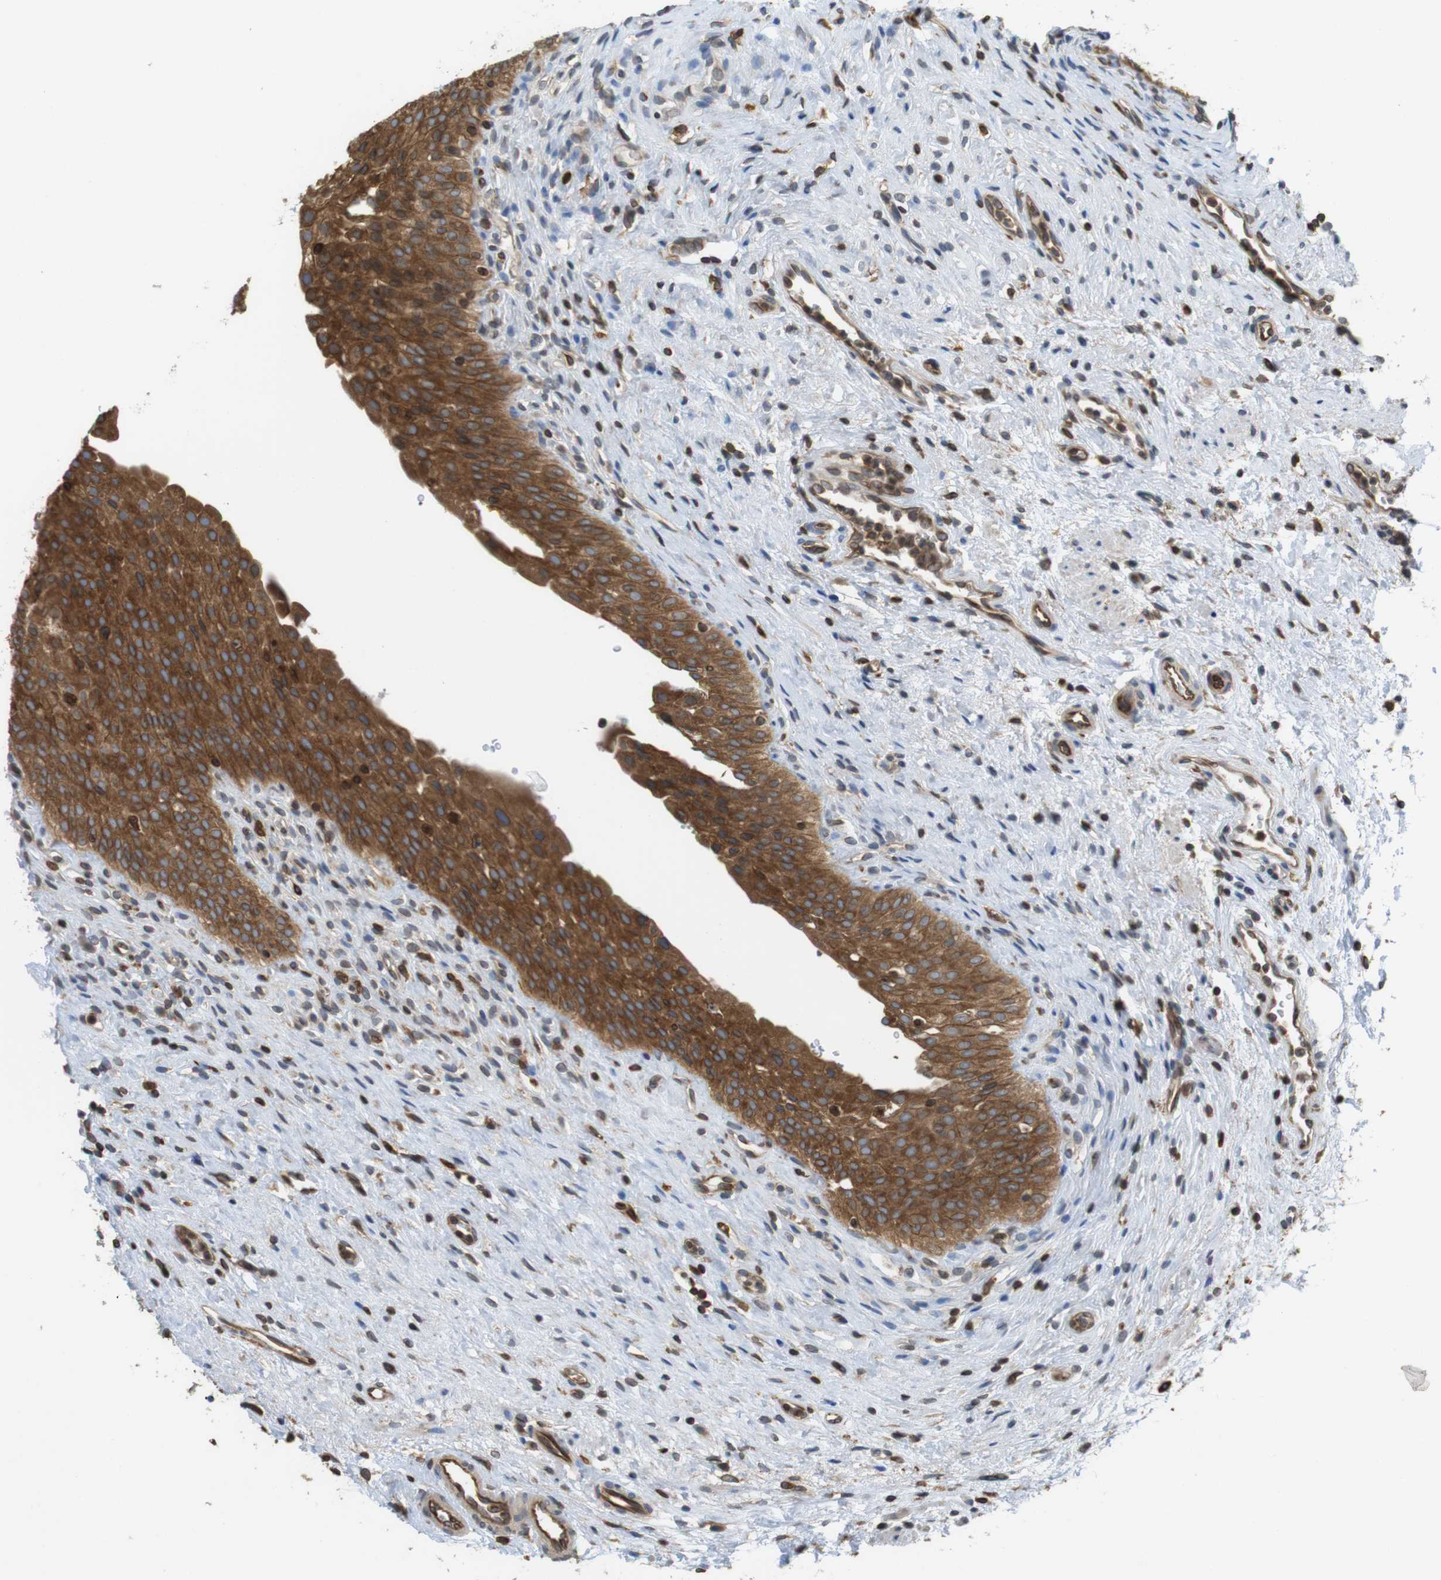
{"staining": {"intensity": "strong", "quantity": ">75%", "location": "cytoplasmic/membranous"}, "tissue": "urinary bladder", "cell_type": "Urothelial cells", "image_type": "normal", "snomed": [{"axis": "morphology", "description": "Normal tissue, NOS"}, {"axis": "morphology", "description": "Urothelial carcinoma, High grade"}, {"axis": "topography", "description": "Urinary bladder"}], "caption": "IHC staining of unremarkable urinary bladder, which exhibits high levels of strong cytoplasmic/membranous positivity in approximately >75% of urothelial cells indicating strong cytoplasmic/membranous protein staining. The staining was performed using DAB (3,3'-diaminobenzidine) (brown) for protein detection and nuclei were counterstained in hematoxylin (blue).", "gene": "ARL6IP5", "patient": {"sex": "male", "age": 46}}